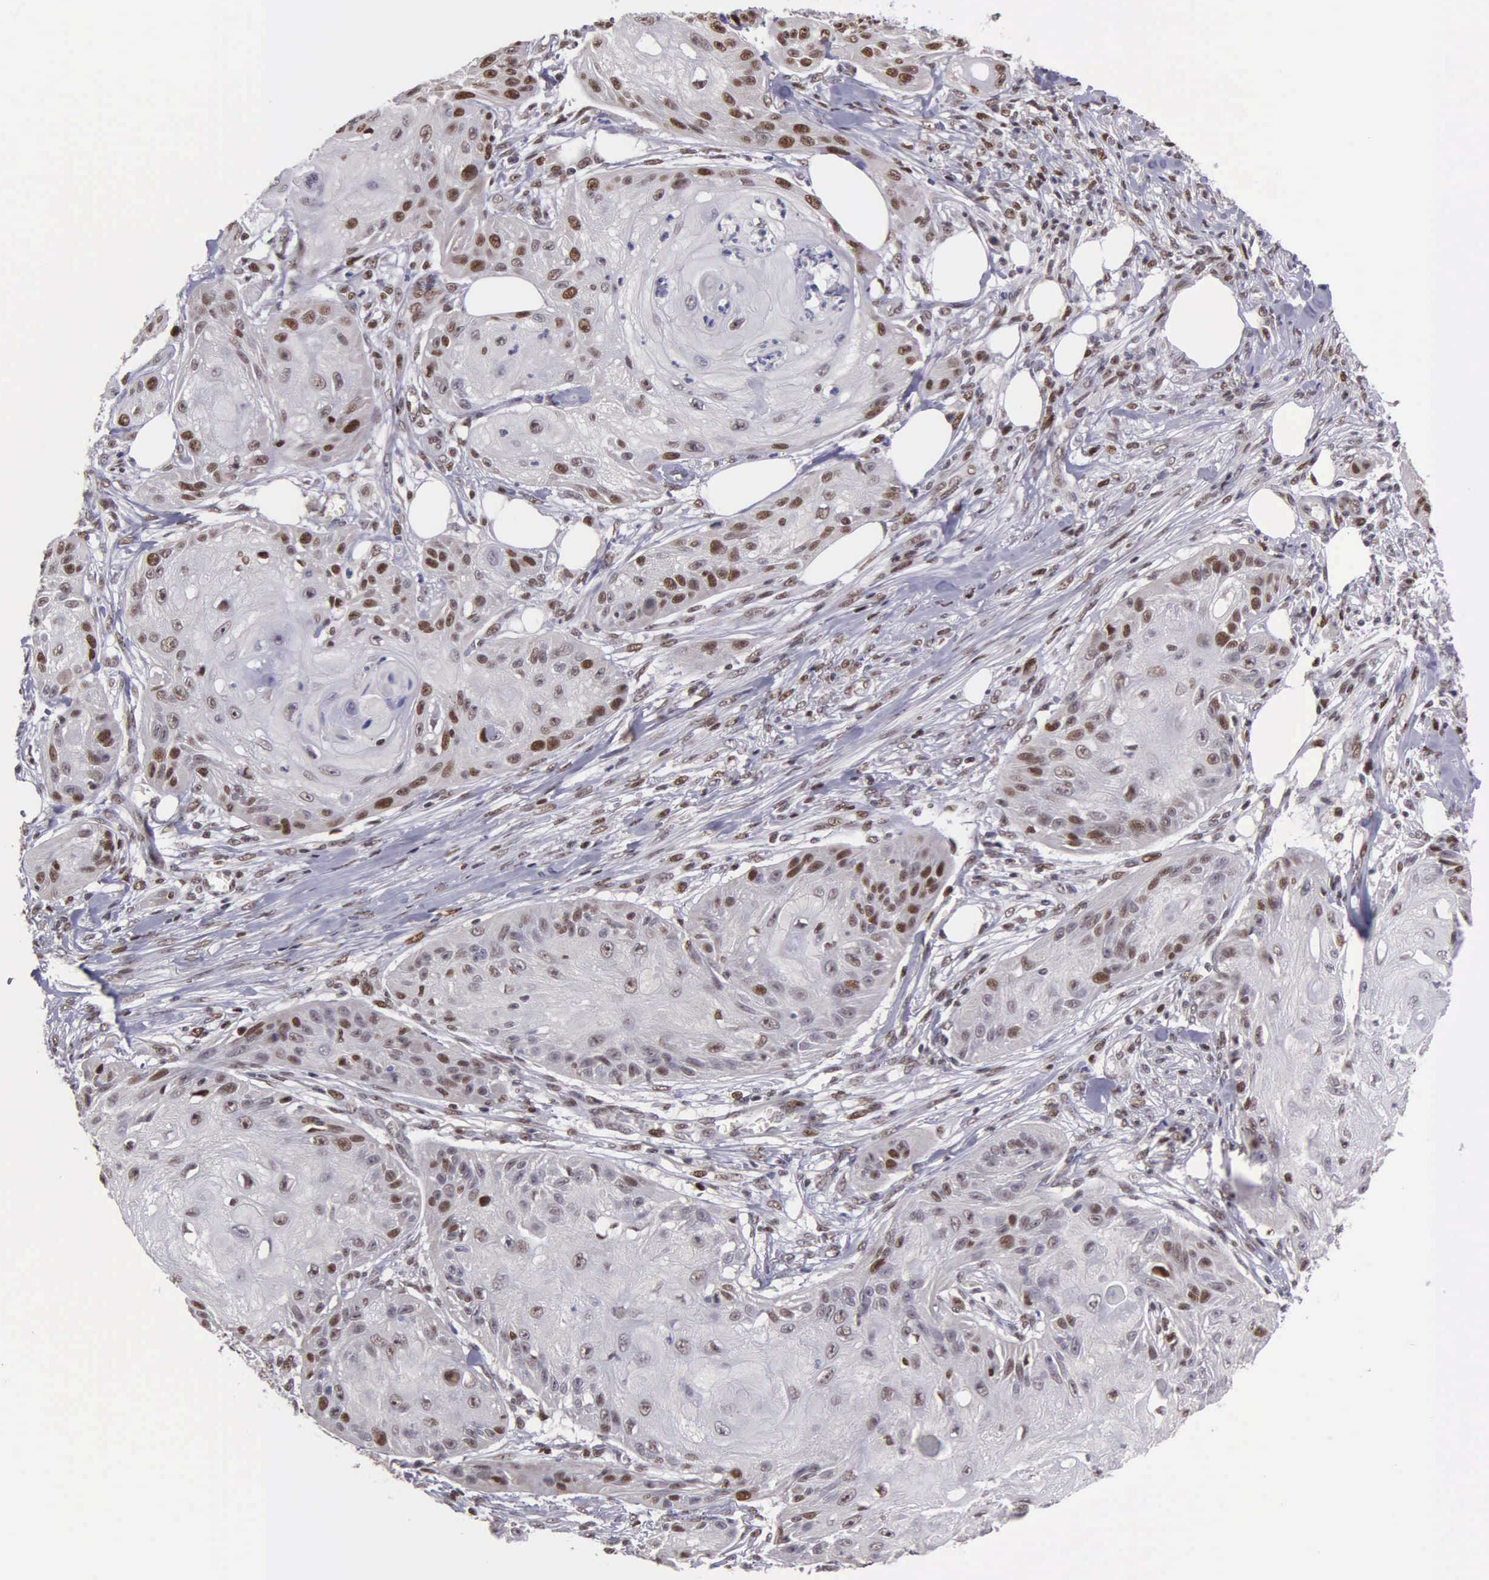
{"staining": {"intensity": "moderate", "quantity": "25%-75%", "location": "nuclear"}, "tissue": "skin cancer", "cell_type": "Tumor cells", "image_type": "cancer", "snomed": [{"axis": "morphology", "description": "Squamous cell carcinoma, NOS"}, {"axis": "topography", "description": "Skin"}], "caption": "Immunohistochemical staining of skin cancer displays medium levels of moderate nuclear protein positivity in approximately 25%-75% of tumor cells. (brown staining indicates protein expression, while blue staining denotes nuclei).", "gene": "UBR7", "patient": {"sex": "female", "age": 88}}